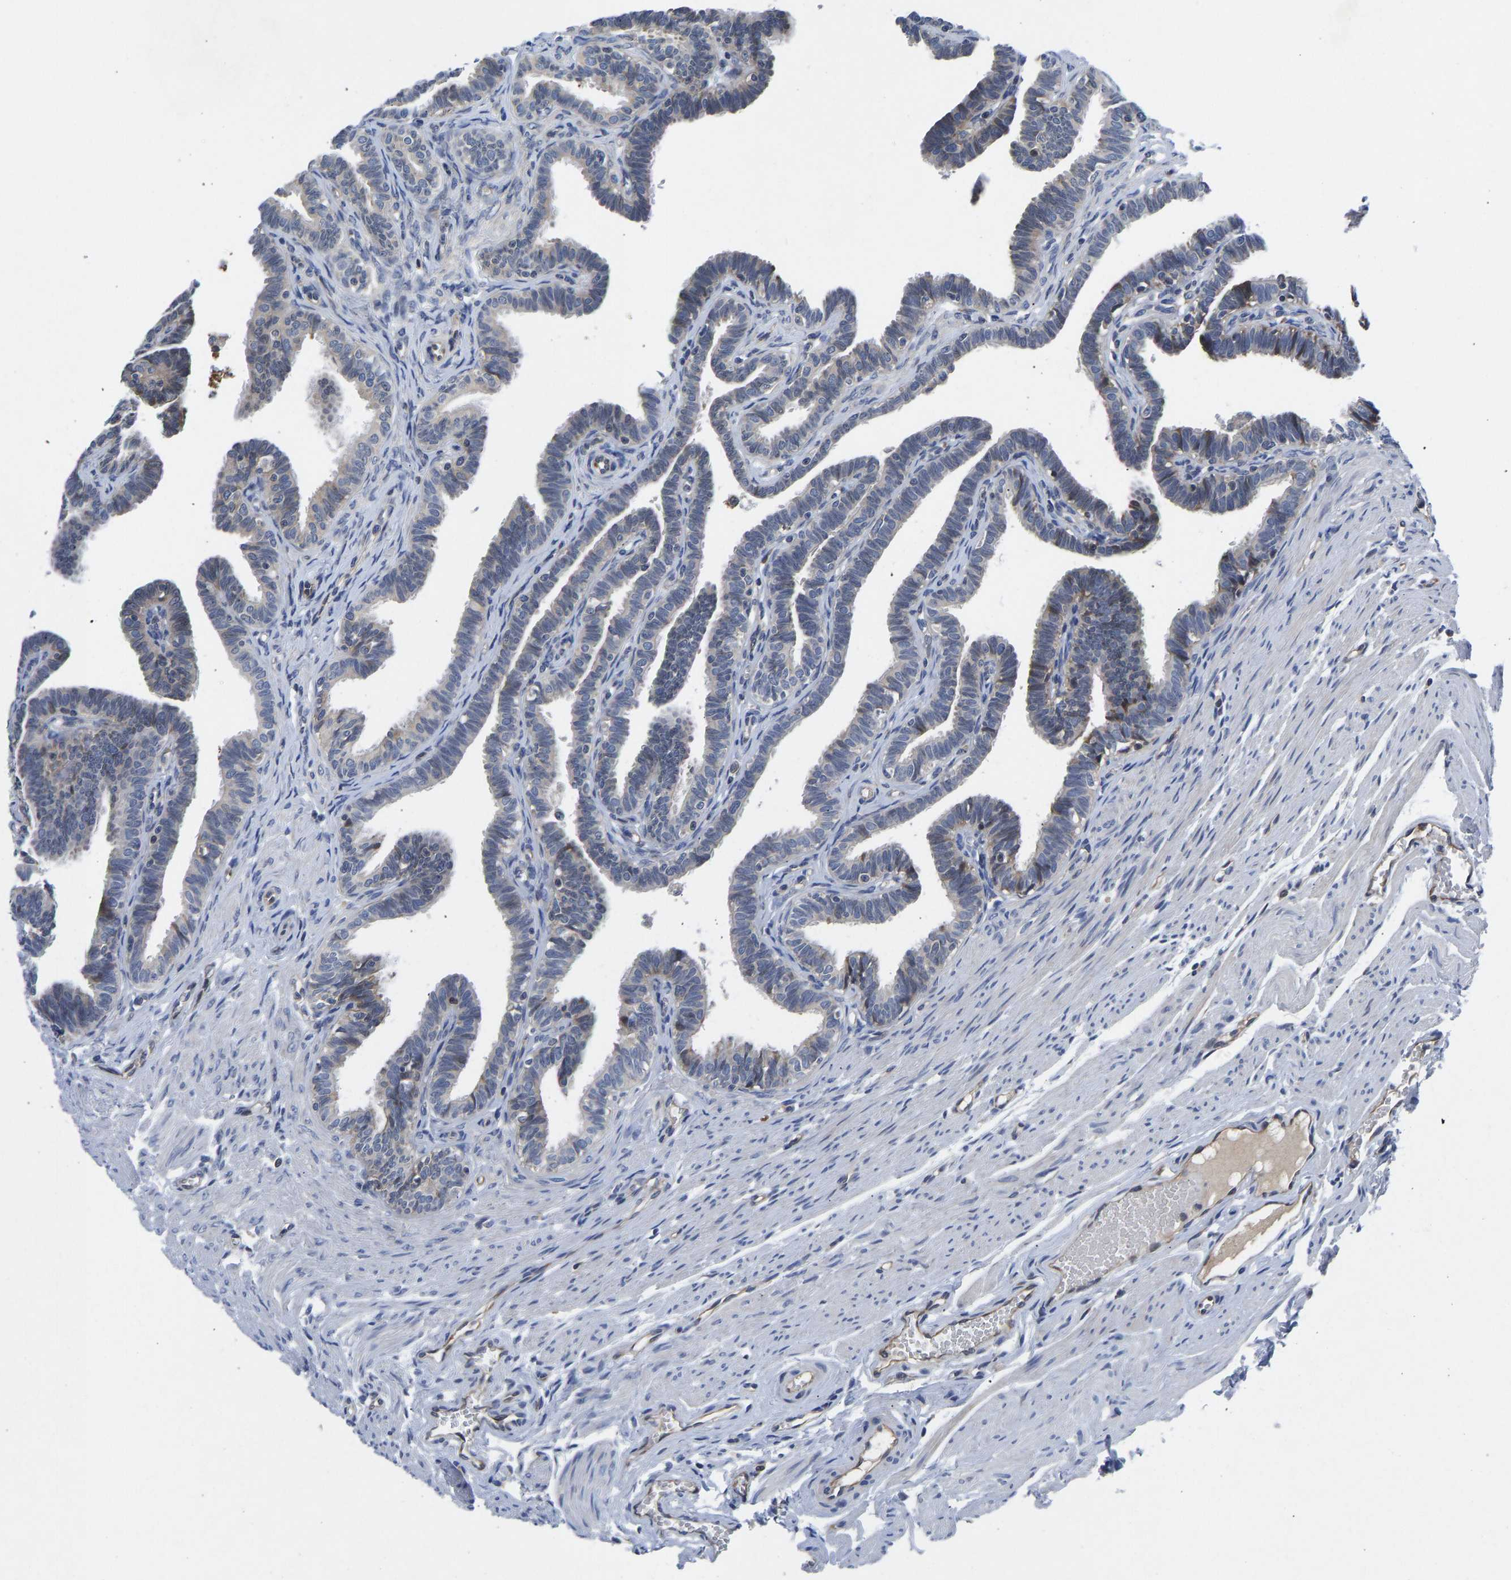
{"staining": {"intensity": "weak", "quantity": "<25%", "location": "cytoplasmic/membranous"}, "tissue": "fallopian tube", "cell_type": "Glandular cells", "image_type": "normal", "snomed": [{"axis": "morphology", "description": "Normal tissue, NOS"}, {"axis": "topography", "description": "Fallopian tube"}, {"axis": "topography", "description": "Ovary"}], "caption": "The photomicrograph demonstrates no staining of glandular cells in benign fallopian tube. (Stains: DAB (3,3'-diaminobenzidine) immunohistochemistry (IHC) with hematoxylin counter stain, Microscopy: brightfield microscopy at high magnification).", "gene": "FRRS1", "patient": {"sex": "female", "age": 23}}